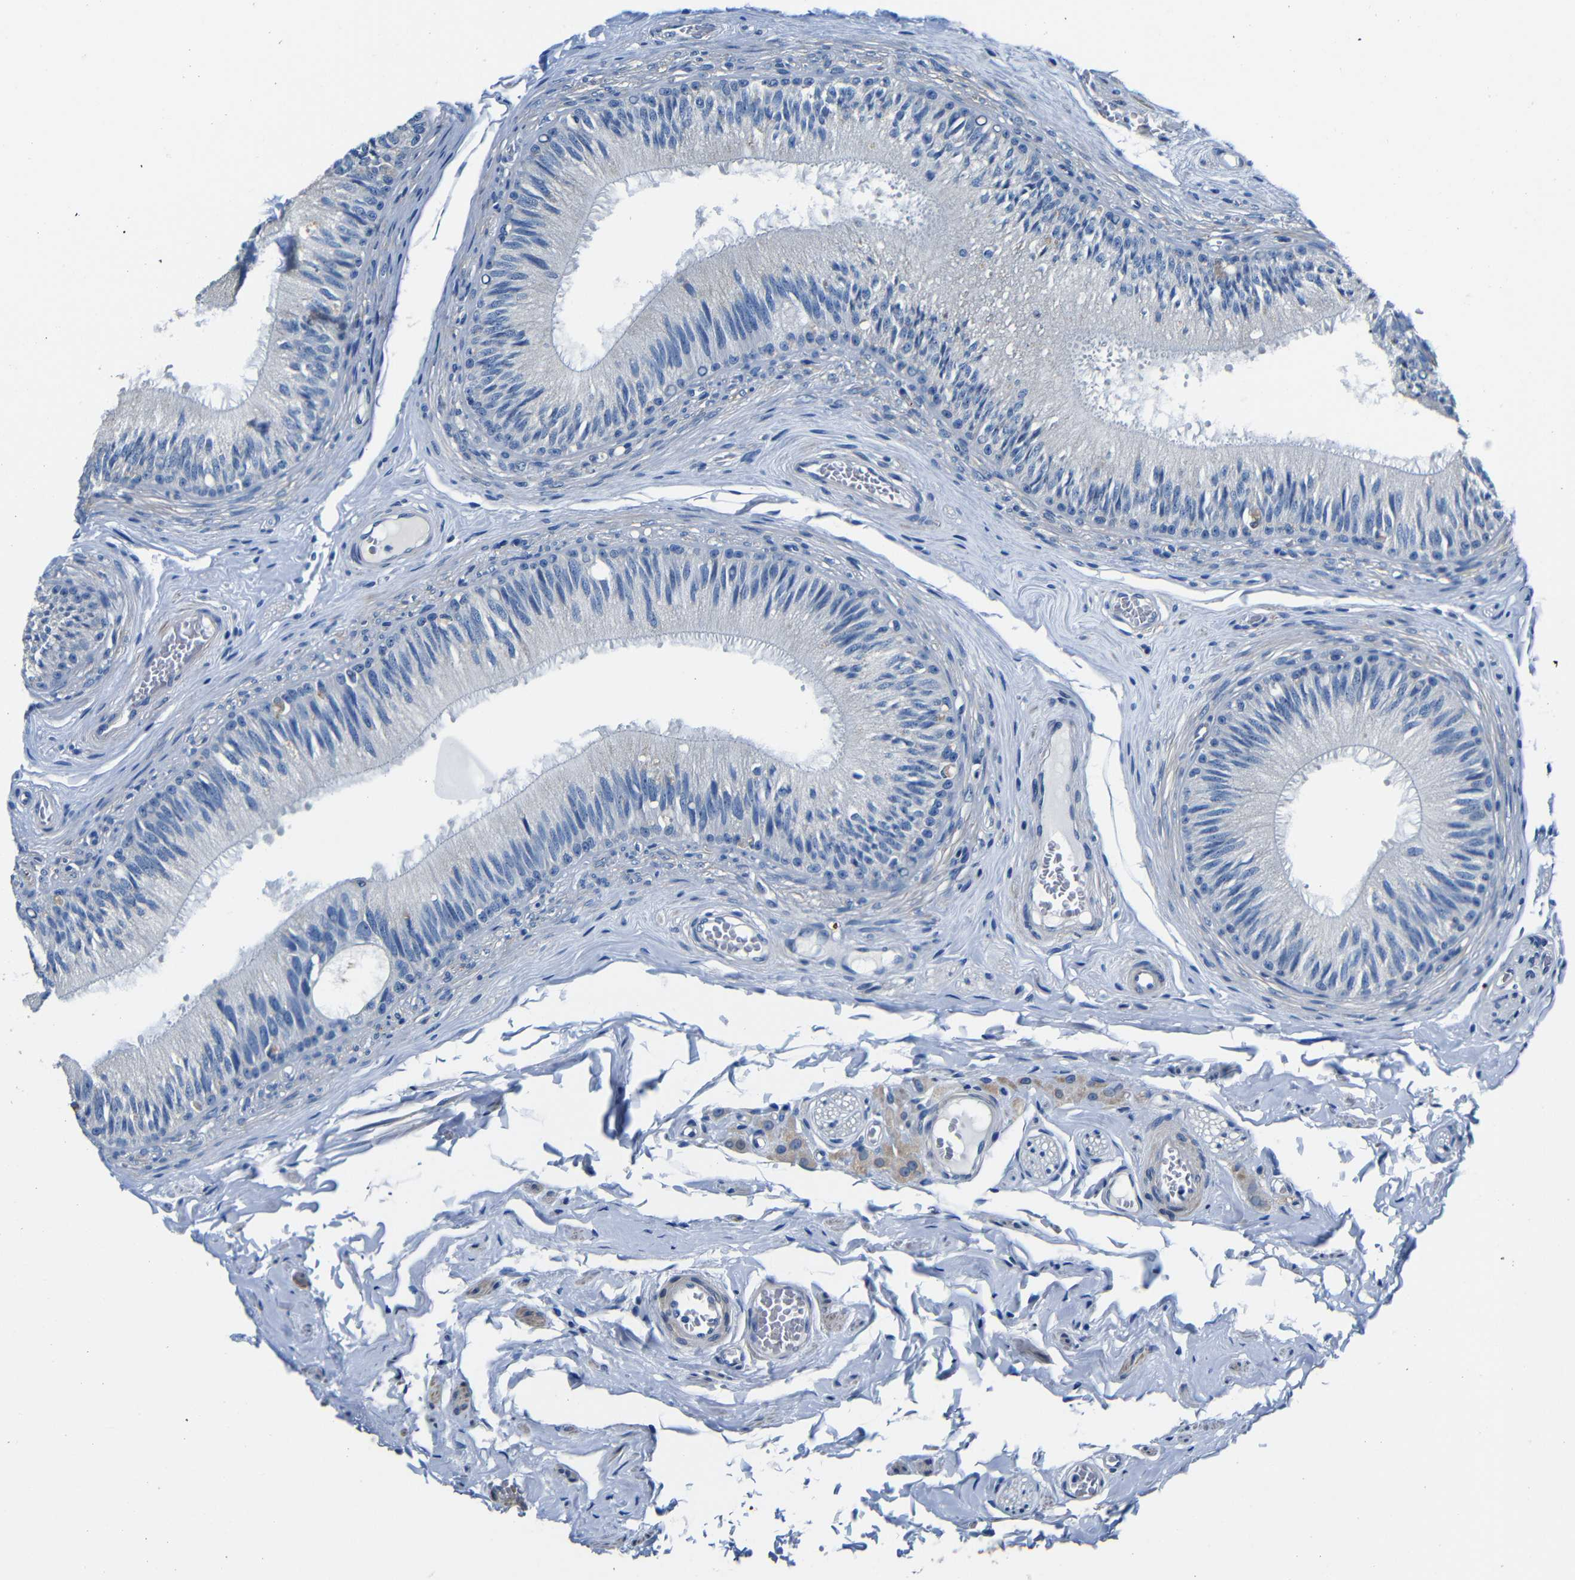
{"staining": {"intensity": "negative", "quantity": "none", "location": "none"}, "tissue": "epididymis", "cell_type": "Glandular cells", "image_type": "normal", "snomed": [{"axis": "morphology", "description": "Normal tissue, NOS"}, {"axis": "topography", "description": "Testis"}, {"axis": "topography", "description": "Epididymis"}], "caption": "IHC of benign human epididymis shows no staining in glandular cells.", "gene": "TNFAIP1", "patient": {"sex": "male", "age": 36}}